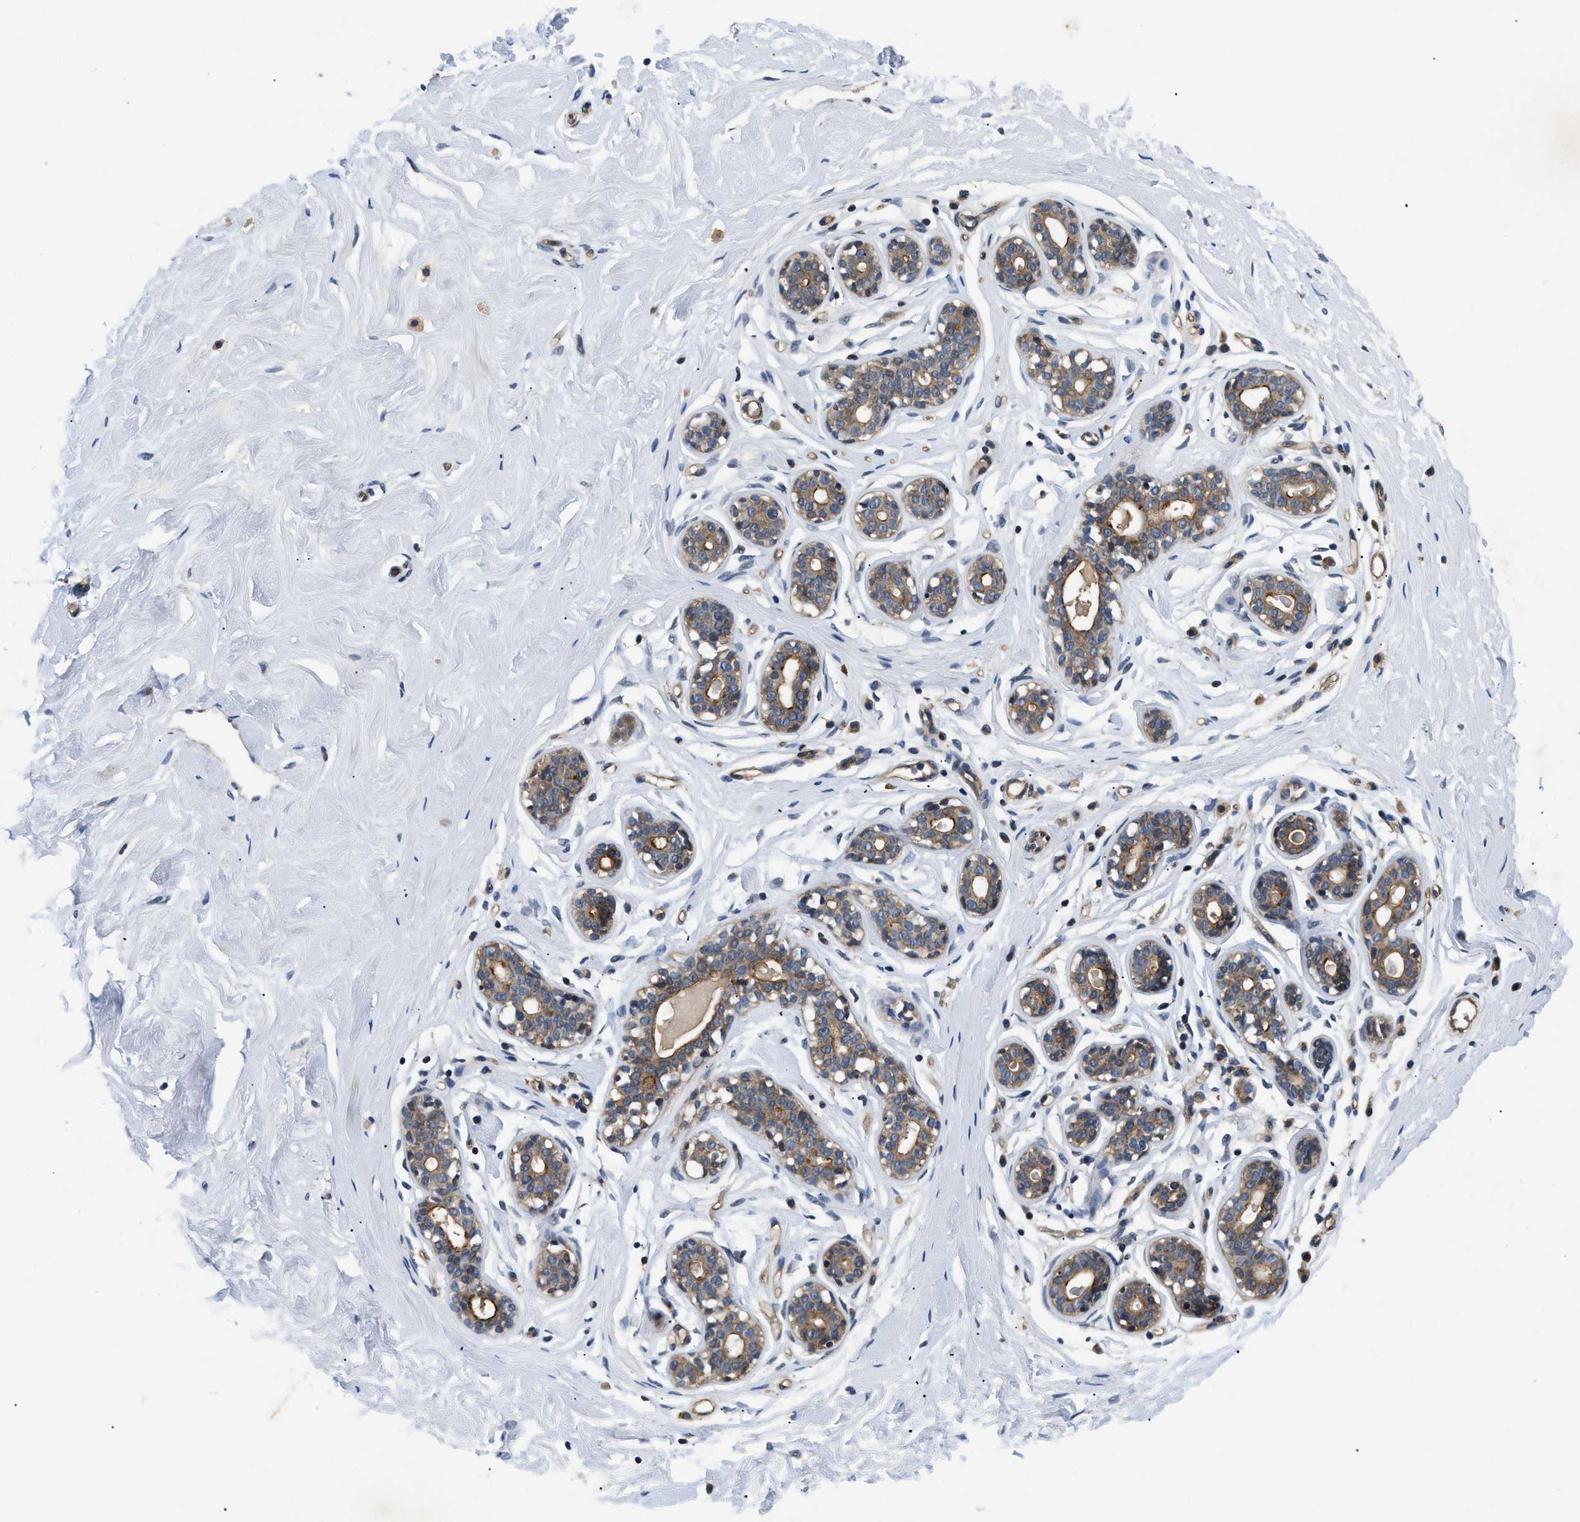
{"staining": {"intensity": "weak", "quantity": "25%-75%", "location": "nuclear"}, "tissue": "breast", "cell_type": "Adipocytes", "image_type": "normal", "snomed": [{"axis": "morphology", "description": "Normal tissue, NOS"}, {"axis": "topography", "description": "Breast"}], "caption": "Normal breast displays weak nuclear staining in about 25%-75% of adipocytes (DAB IHC, brown staining for protein, blue staining for nuclei)..", "gene": "HMGCR", "patient": {"sex": "female", "age": 23}}